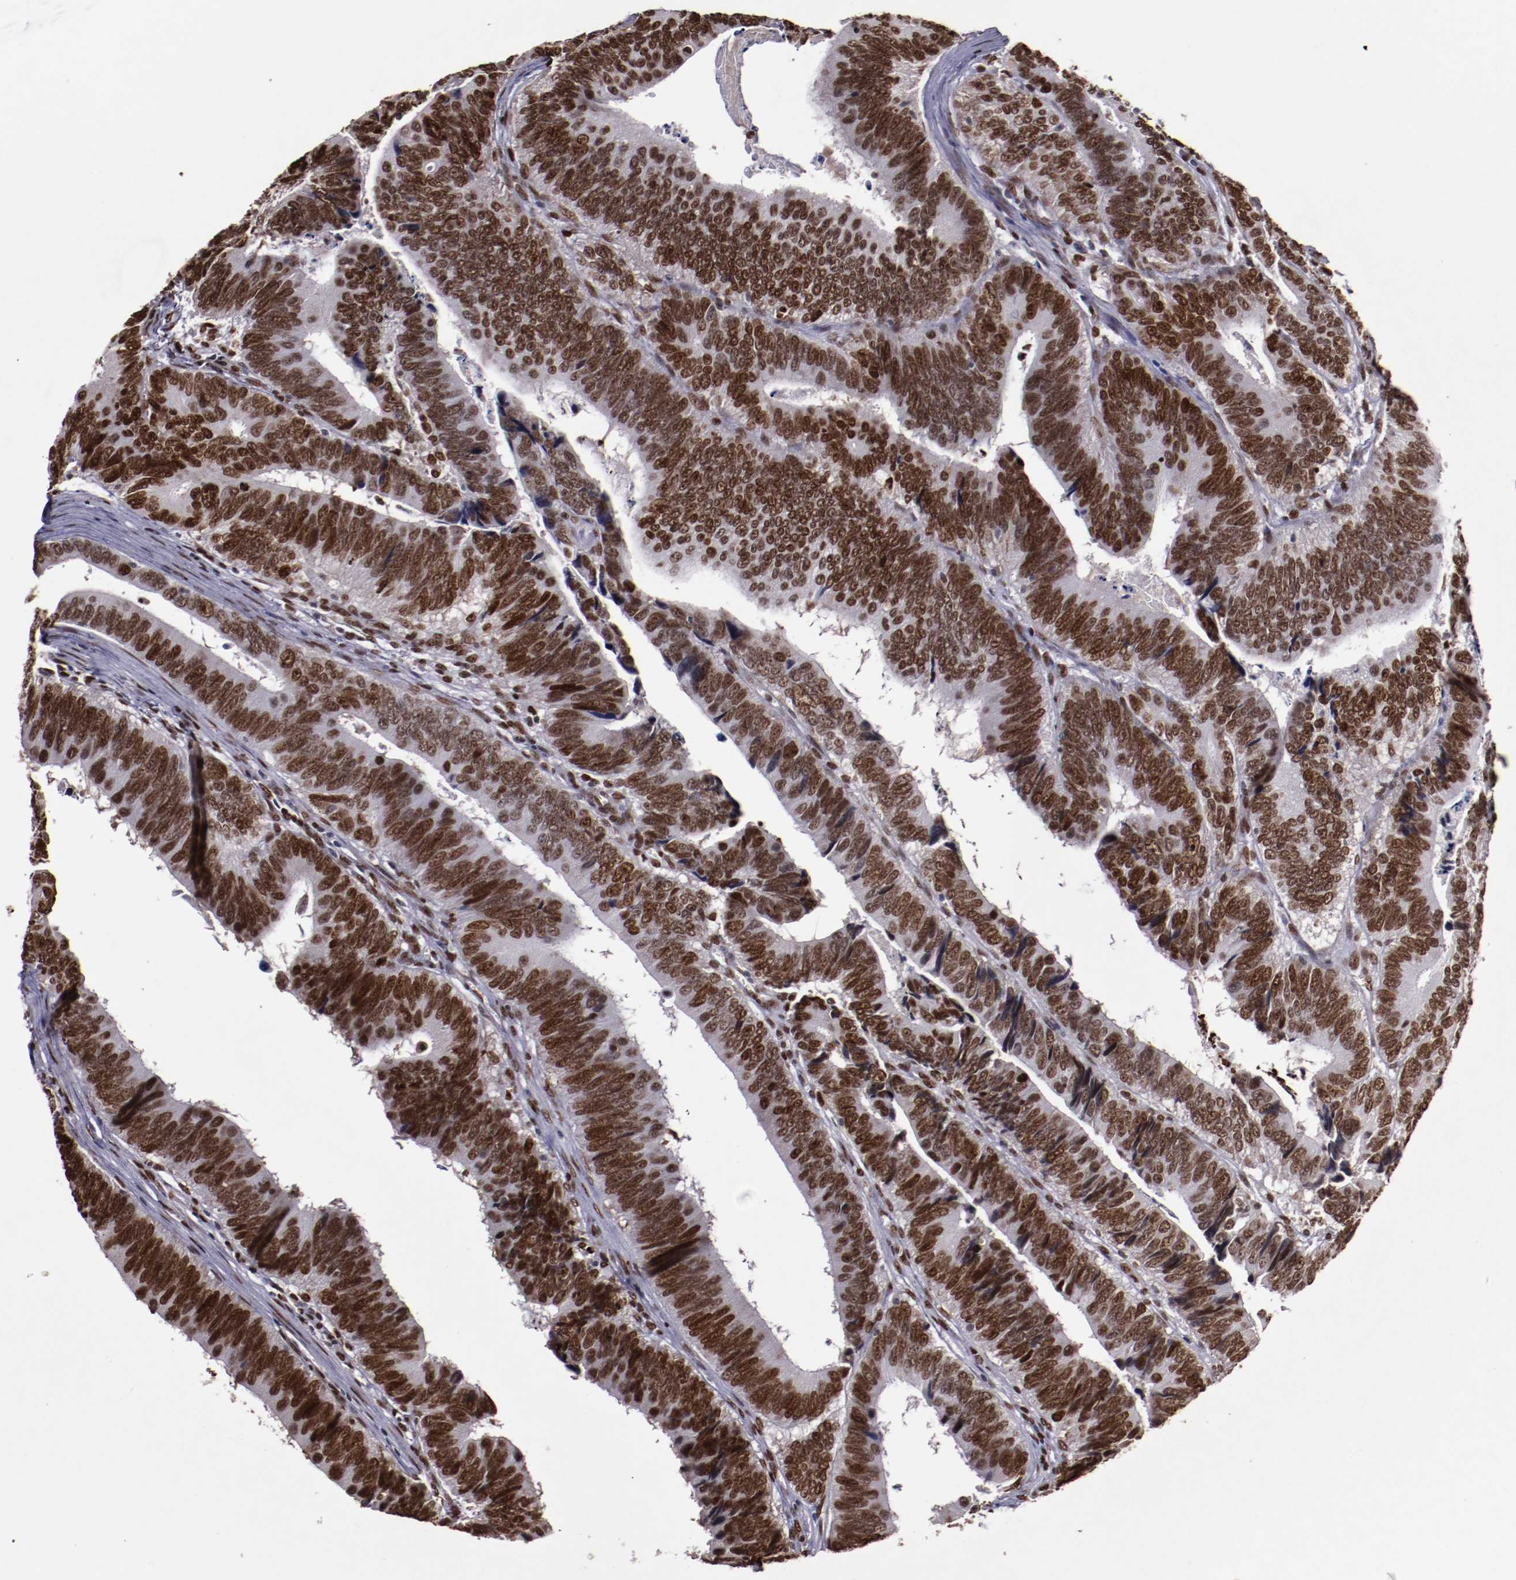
{"staining": {"intensity": "moderate", "quantity": ">75%", "location": "nuclear"}, "tissue": "colorectal cancer", "cell_type": "Tumor cells", "image_type": "cancer", "snomed": [{"axis": "morphology", "description": "Adenocarcinoma, NOS"}, {"axis": "topography", "description": "Colon"}], "caption": "This is an image of IHC staining of adenocarcinoma (colorectal), which shows moderate positivity in the nuclear of tumor cells.", "gene": "APEX1", "patient": {"sex": "male", "age": 72}}